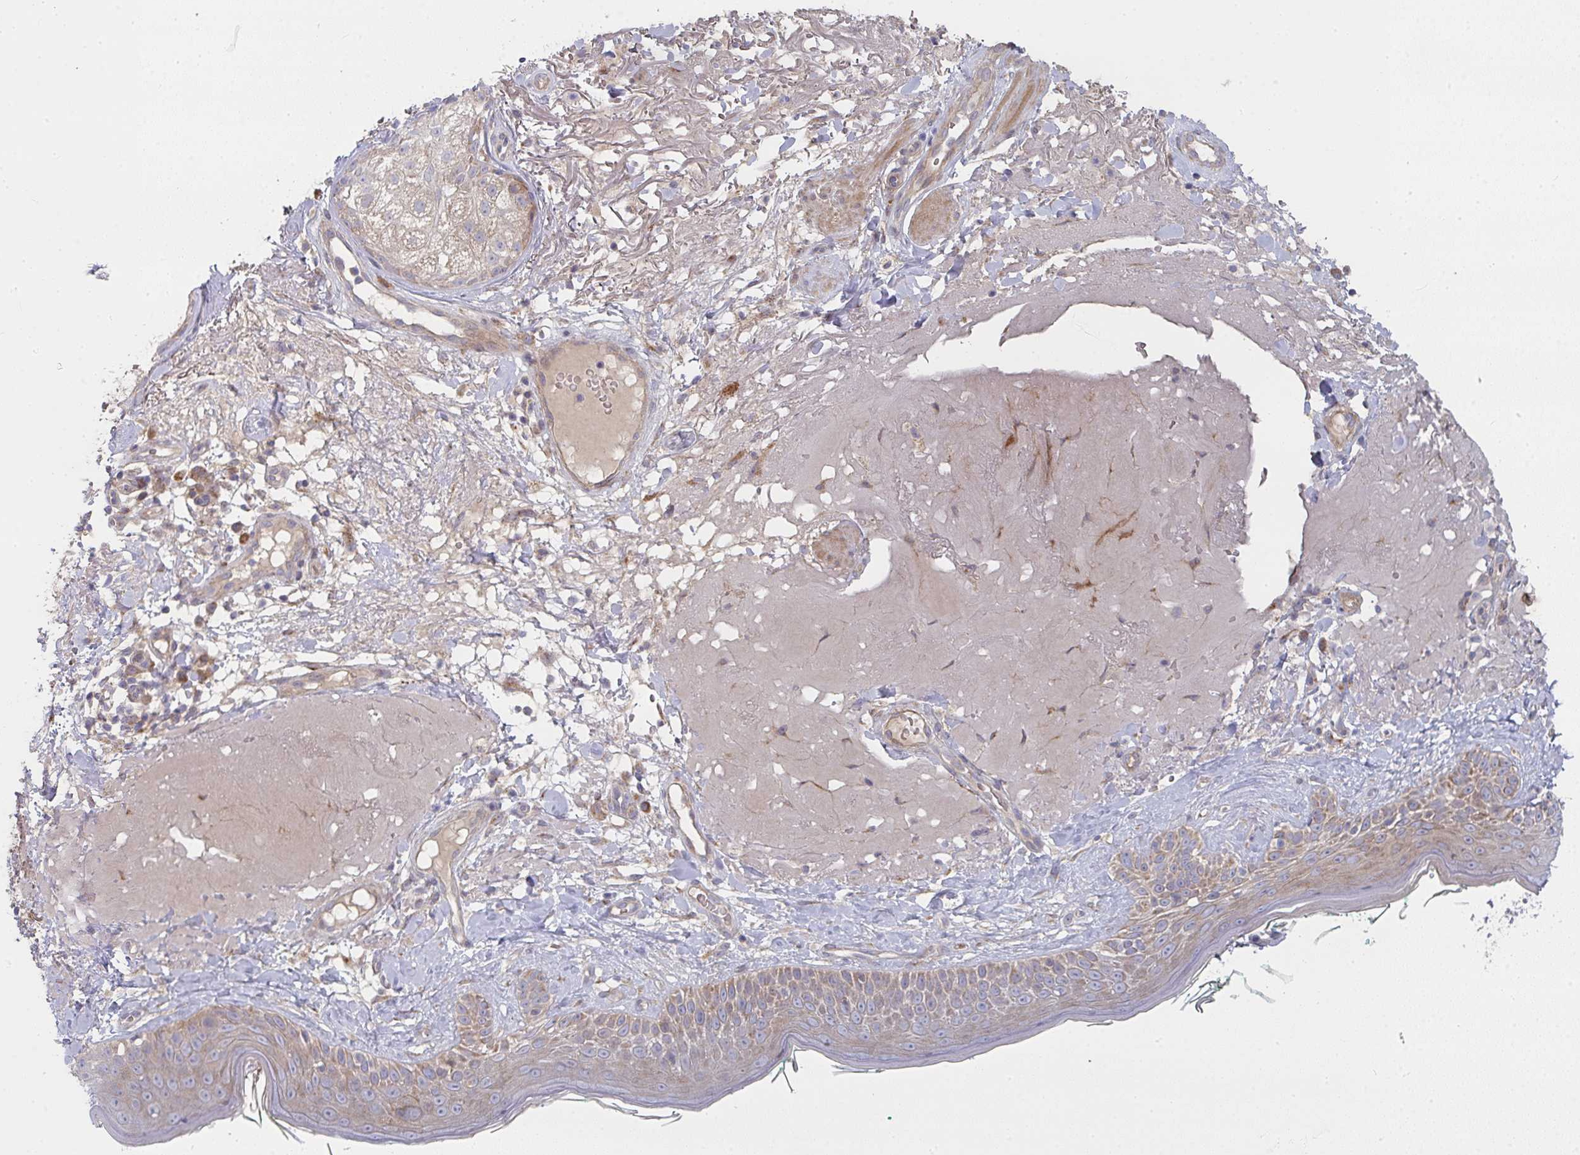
{"staining": {"intensity": "moderate", "quantity": "25%-75%", "location": "cytoplasmic/membranous"}, "tissue": "skin", "cell_type": "Fibroblasts", "image_type": "normal", "snomed": [{"axis": "morphology", "description": "Normal tissue, NOS"}, {"axis": "topography", "description": "Skin"}], "caption": "Benign skin was stained to show a protein in brown. There is medium levels of moderate cytoplasmic/membranous expression in approximately 25%-75% of fibroblasts.", "gene": "RHEBL1", "patient": {"sex": "male", "age": 73}}